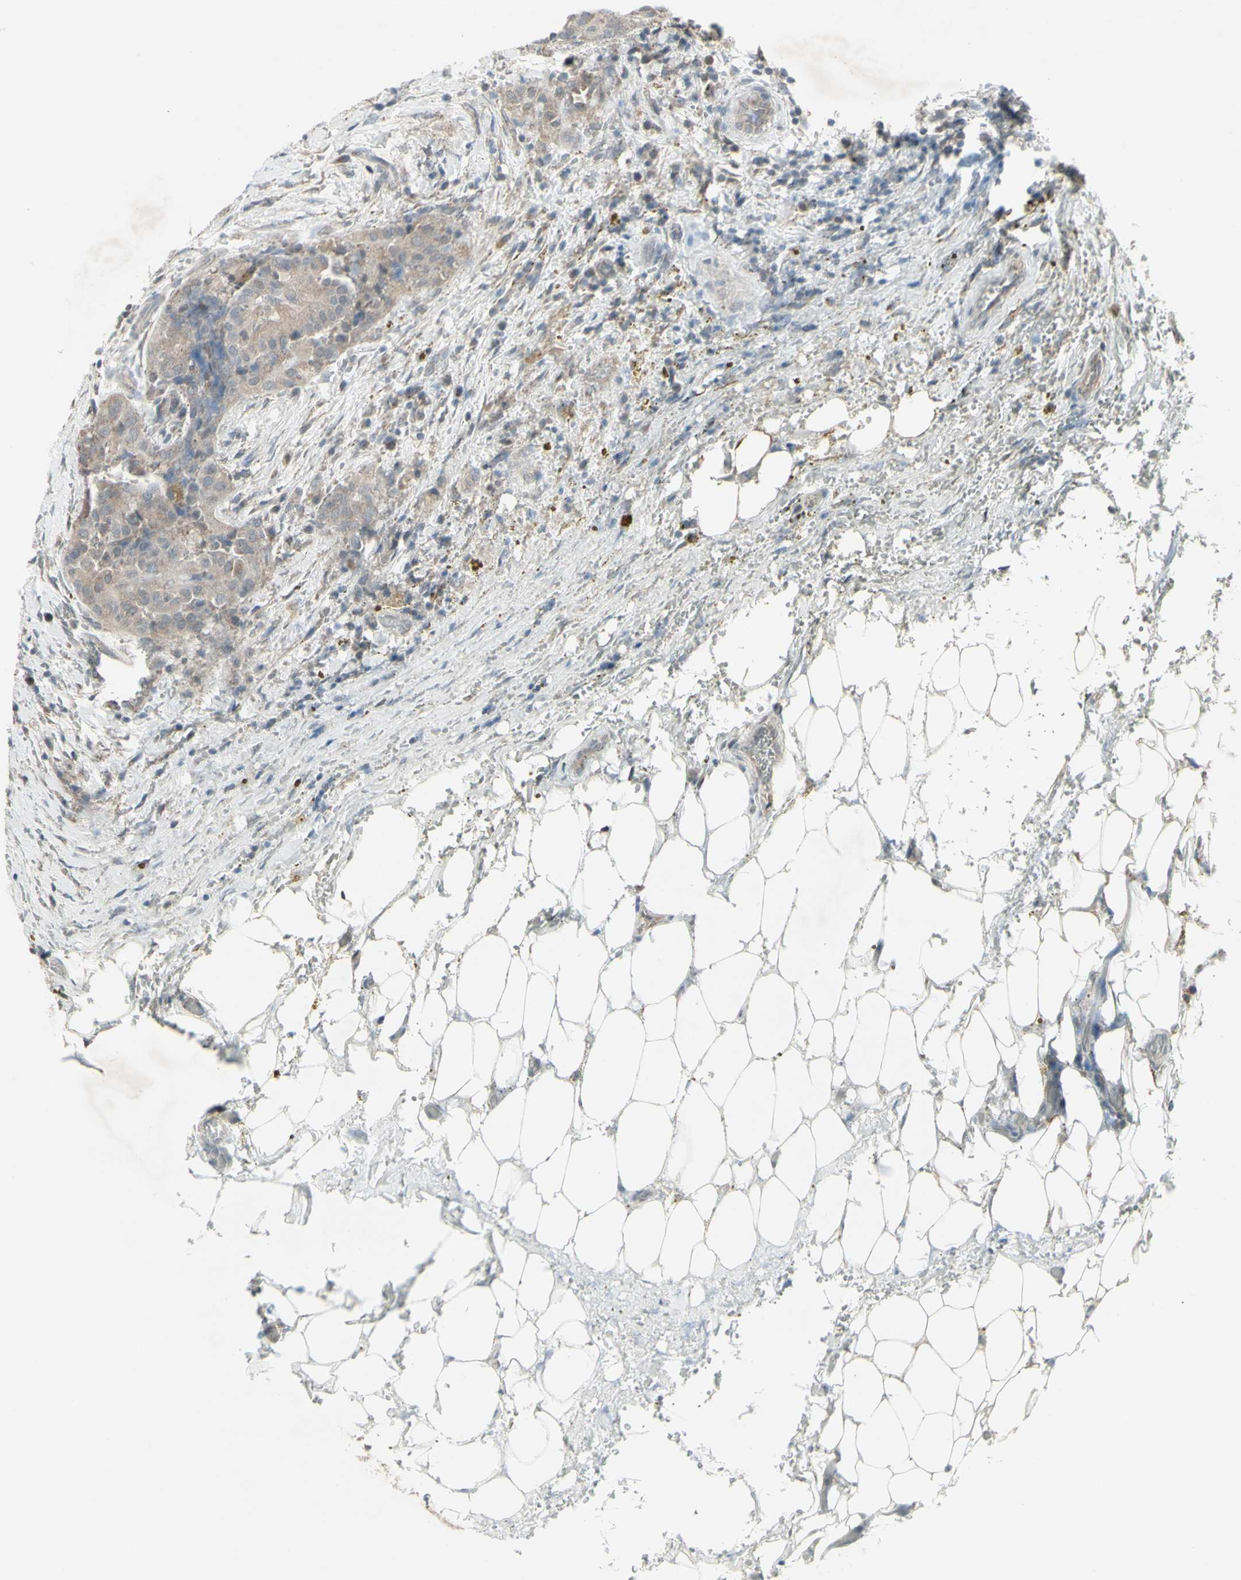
{"staining": {"intensity": "weak", "quantity": ">75%", "location": "cytoplasmic/membranous"}, "tissue": "thyroid cancer", "cell_type": "Tumor cells", "image_type": "cancer", "snomed": [{"axis": "morphology", "description": "Papillary adenocarcinoma, NOS"}, {"axis": "topography", "description": "Thyroid gland"}], "caption": "This image demonstrates thyroid cancer stained with immunohistochemistry to label a protein in brown. The cytoplasmic/membranous of tumor cells show weak positivity for the protein. Nuclei are counter-stained blue.", "gene": "FXYD3", "patient": {"sex": "male", "age": 77}}